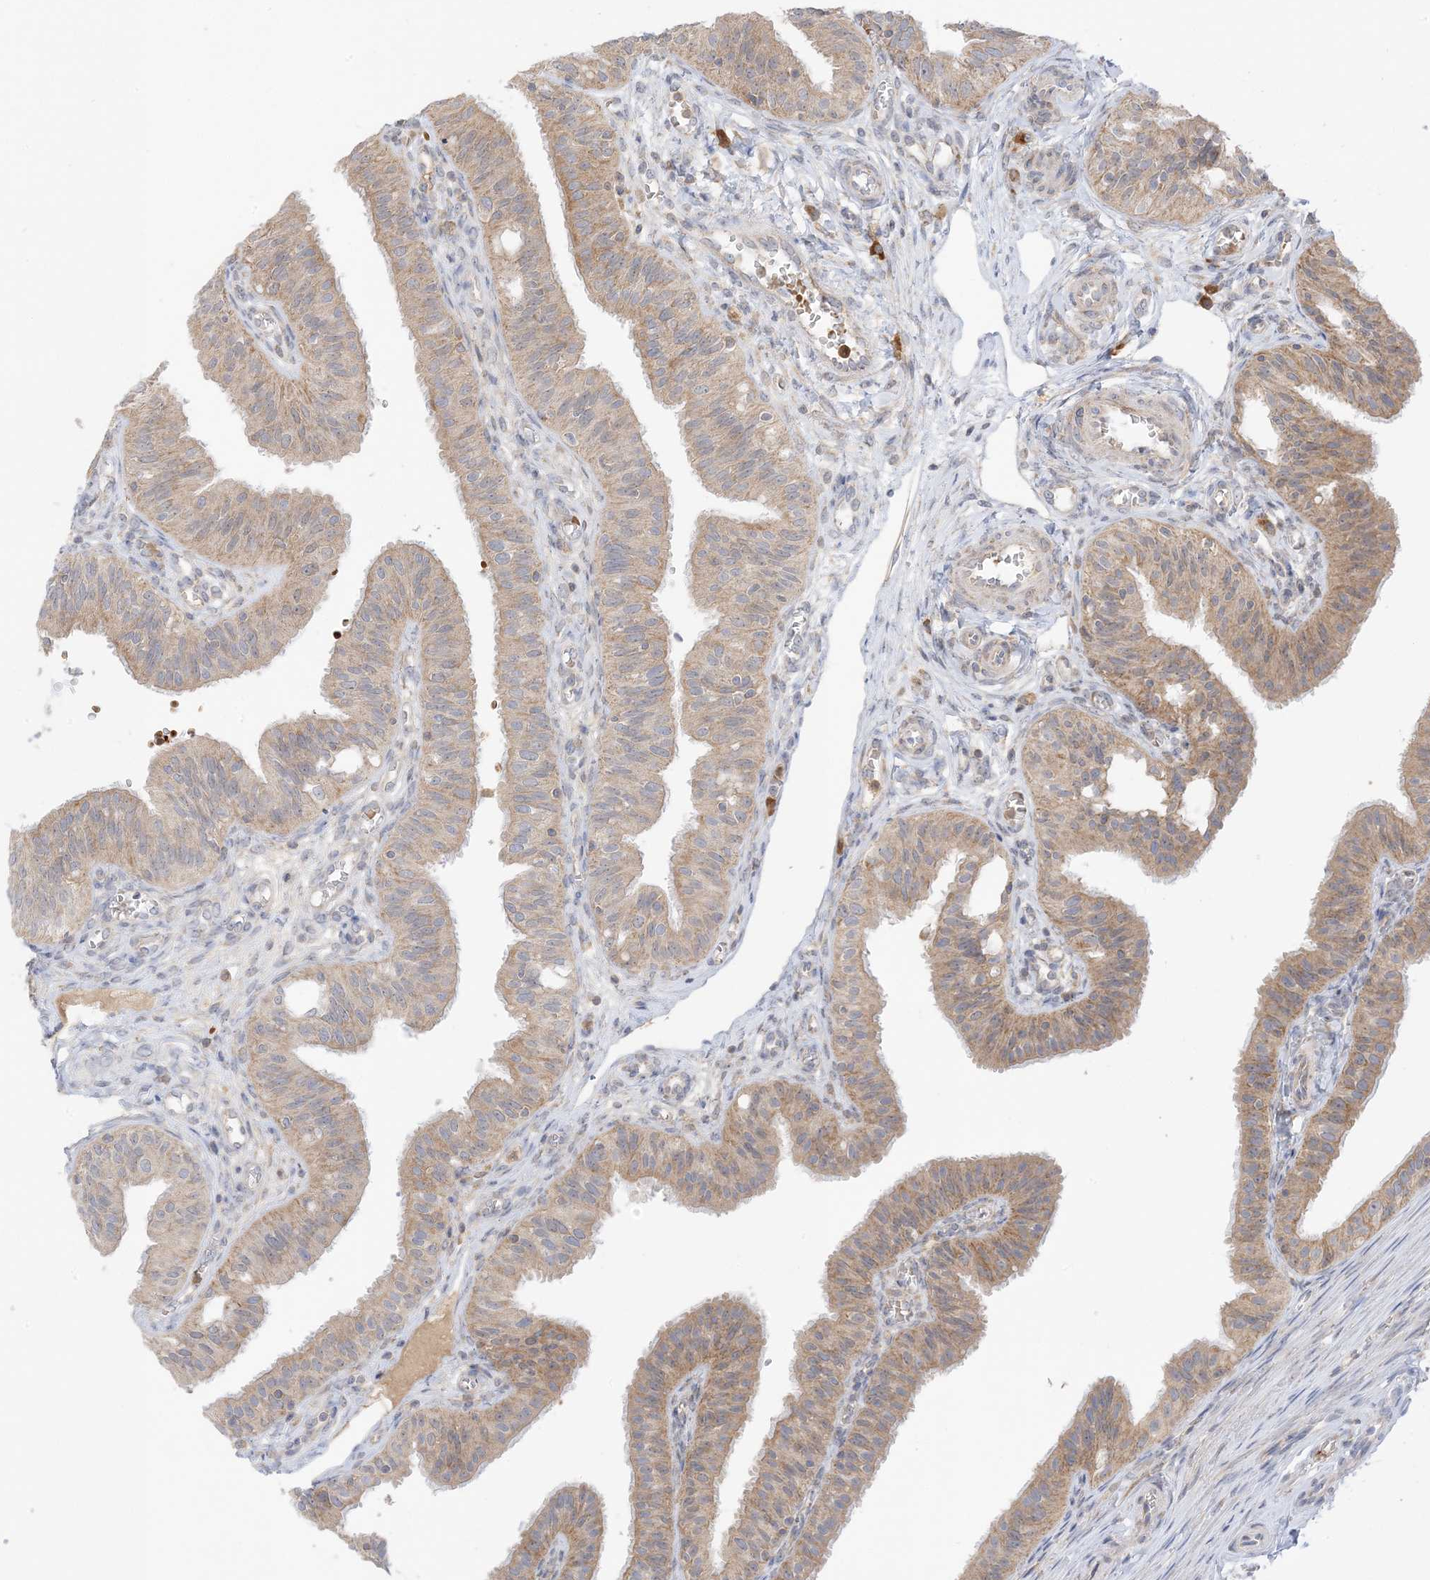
{"staining": {"intensity": "moderate", "quantity": ">75%", "location": "cytoplasmic/membranous"}, "tissue": "fallopian tube", "cell_type": "Glandular cells", "image_type": "normal", "snomed": [{"axis": "morphology", "description": "Normal tissue, NOS"}, {"axis": "topography", "description": "Fallopian tube"}, {"axis": "topography", "description": "Ovary"}], "caption": "Protein expression analysis of normal human fallopian tube reveals moderate cytoplasmic/membranous staining in about >75% of glandular cells. (IHC, brightfield microscopy, high magnification).", "gene": "NPPC", "patient": {"sex": "female", "age": 42}}